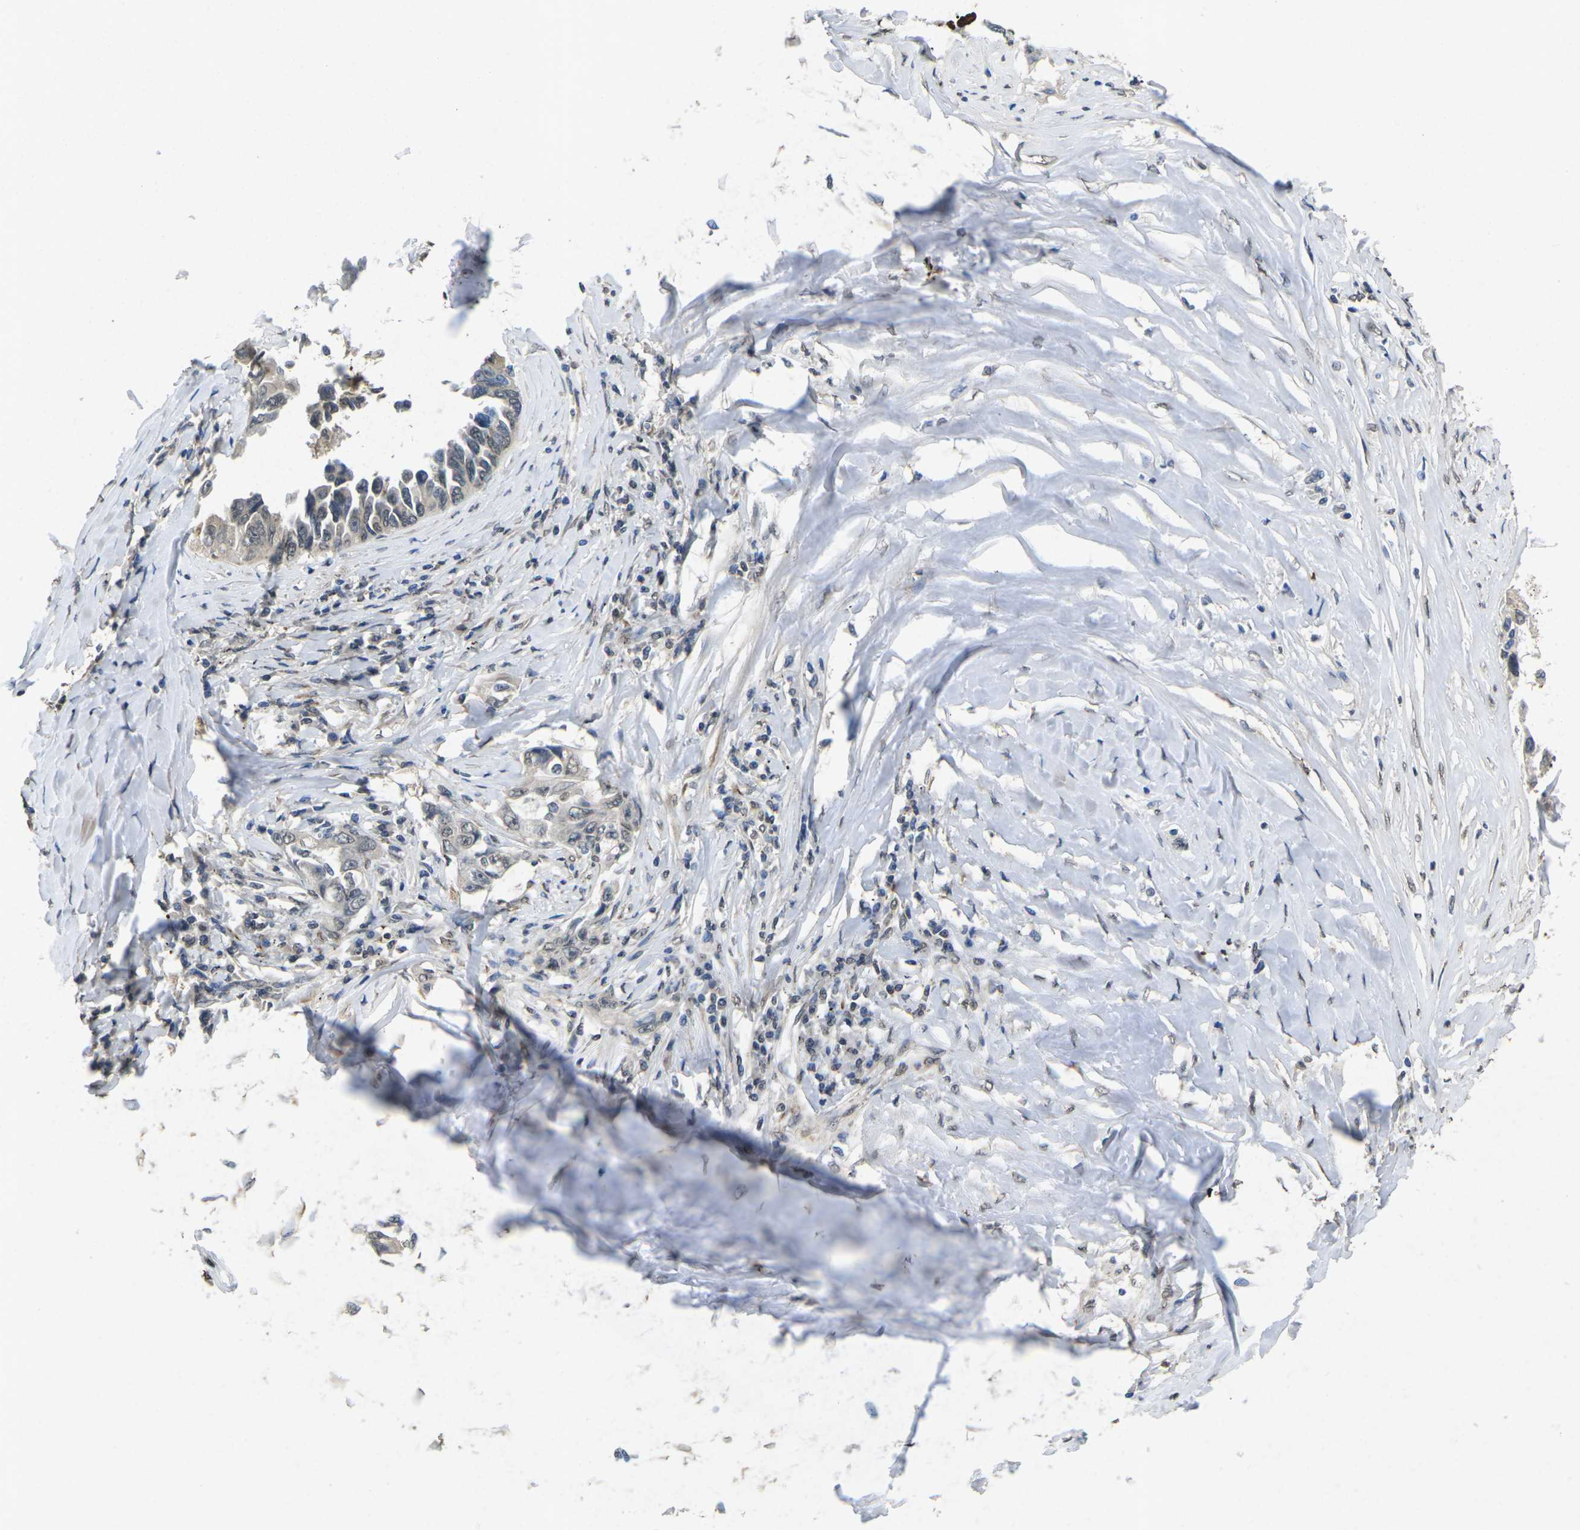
{"staining": {"intensity": "weak", "quantity": "<25%", "location": "nuclear"}, "tissue": "lung cancer", "cell_type": "Tumor cells", "image_type": "cancer", "snomed": [{"axis": "morphology", "description": "Adenocarcinoma, NOS"}, {"axis": "topography", "description": "Lung"}], "caption": "This is an immunohistochemistry (IHC) image of lung adenocarcinoma. There is no expression in tumor cells.", "gene": "SCNN1B", "patient": {"sex": "female", "age": 51}}